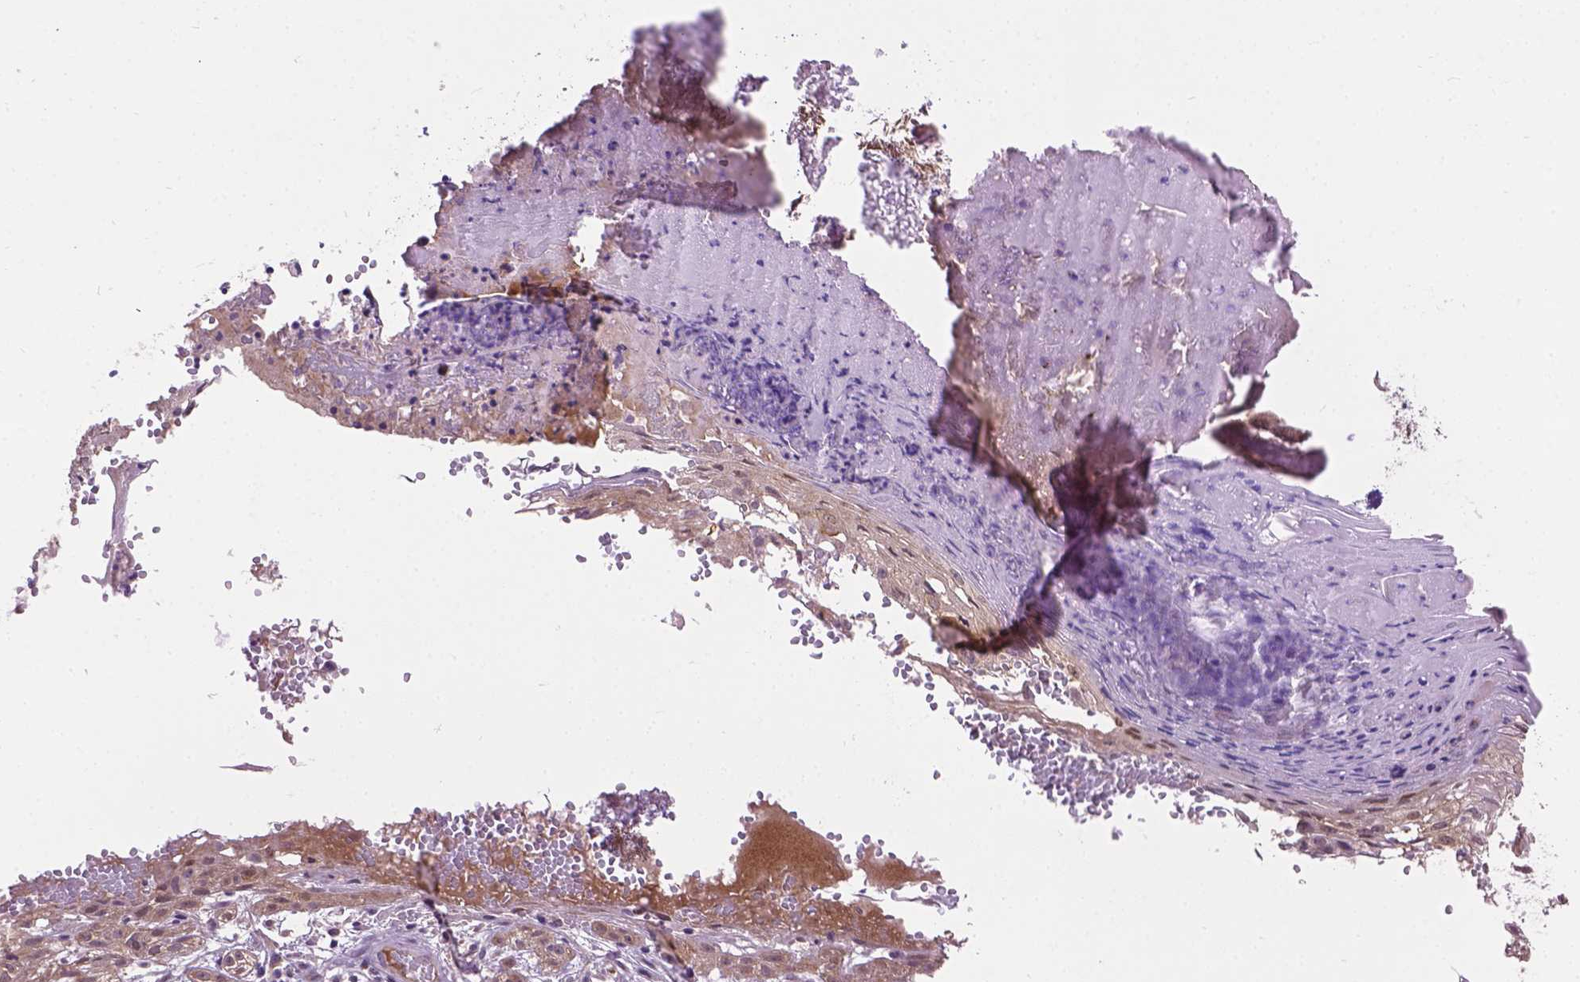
{"staining": {"intensity": "weak", "quantity": ">75%", "location": "cytoplasmic/membranous"}, "tissue": "skin cancer", "cell_type": "Tumor cells", "image_type": "cancer", "snomed": [{"axis": "morphology", "description": "Basal cell carcinoma"}, {"axis": "topography", "description": "Skin"}], "caption": "There is low levels of weak cytoplasmic/membranous expression in tumor cells of skin cancer (basal cell carcinoma), as demonstrated by immunohistochemical staining (brown color).", "gene": "IRF6", "patient": {"sex": "male", "age": 84}}